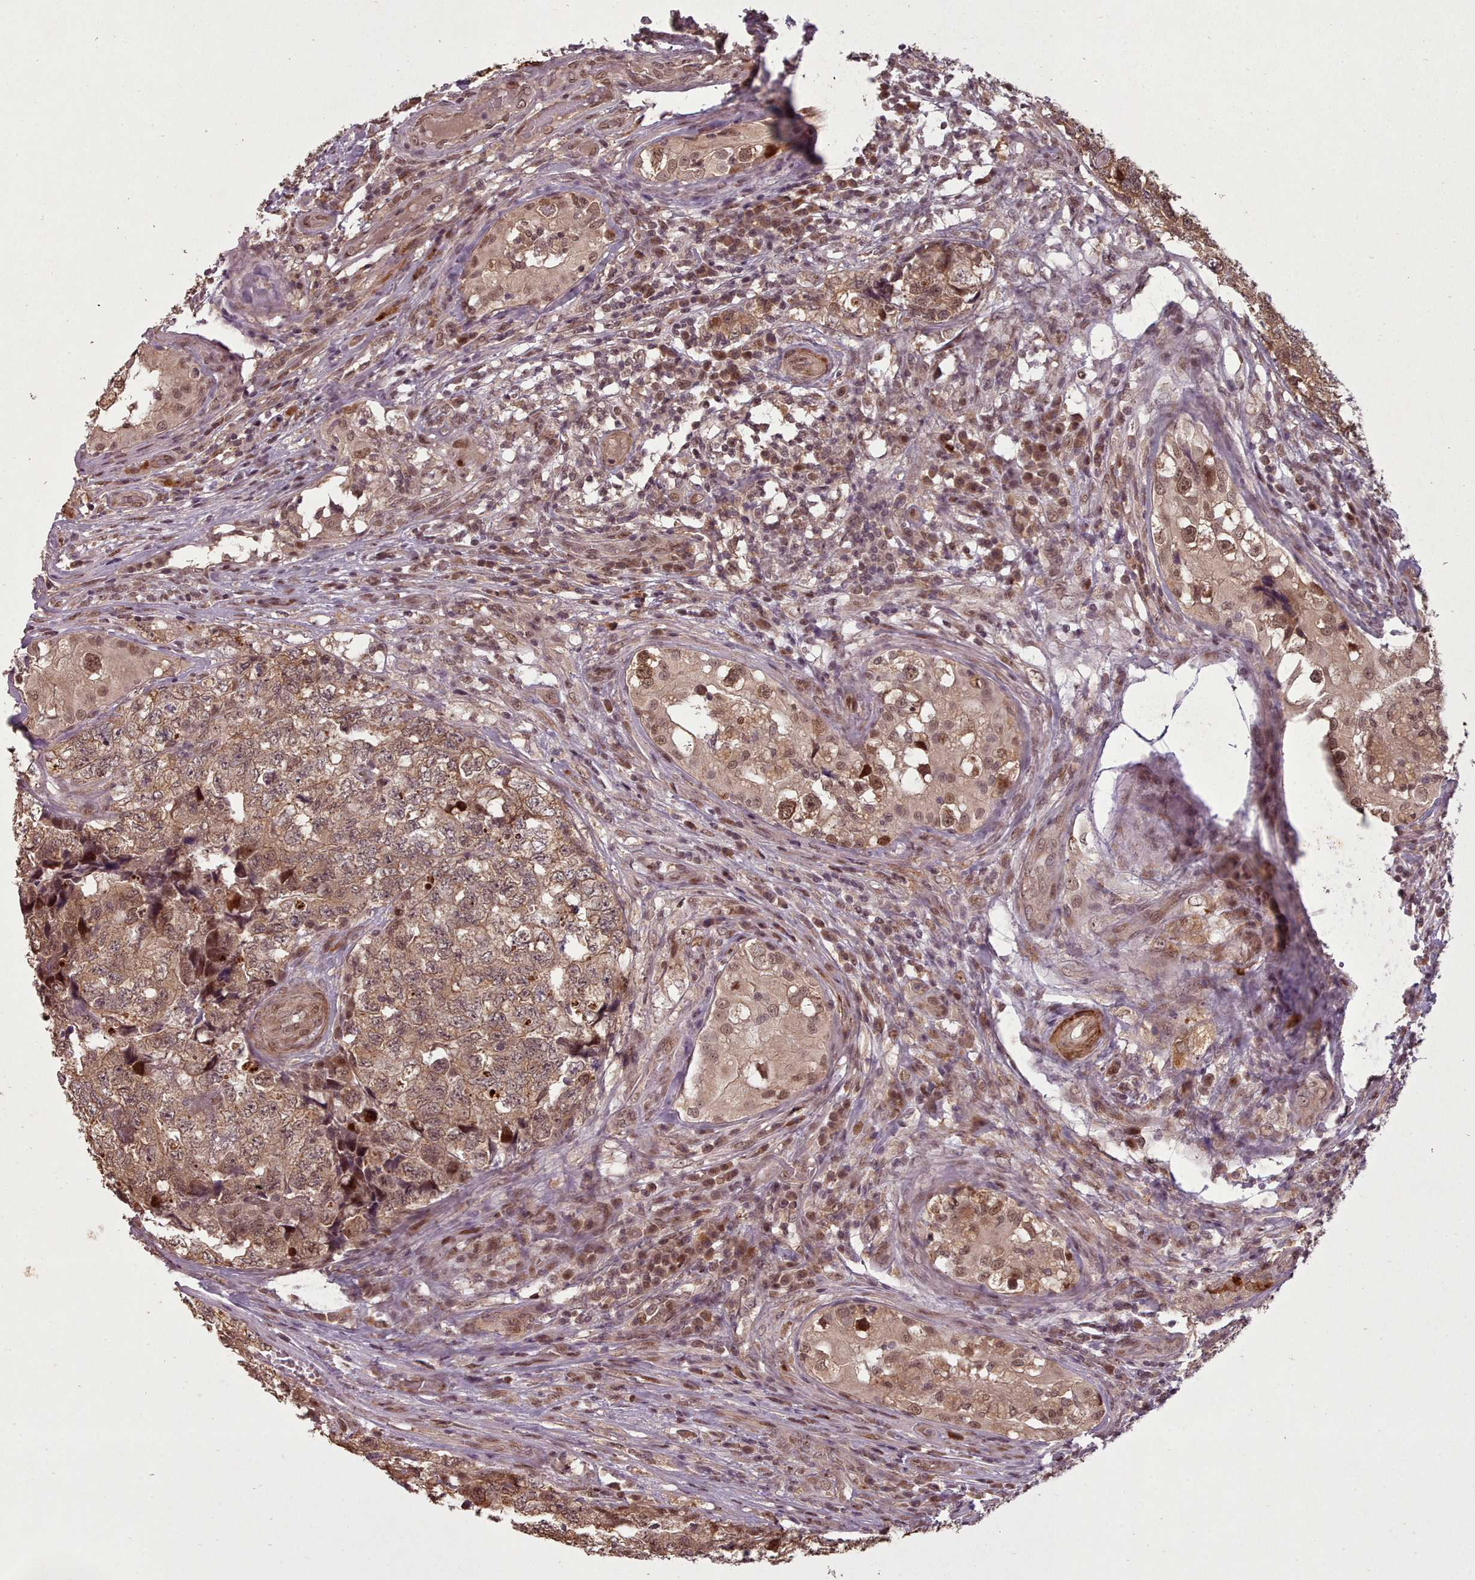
{"staining": {"intensity": "moderate", "quantity": ">75%", "location": "cytoplasmic/membranous,nuclear"}, "tissue": "testis cancer", "cell_type": "Tumor cells", "image_type": "cancer", "snomed": [{"axis": "morphology", "description": "Carcinoma, Embryonal, NOS"}, {"axis": "topography", "description": "Testis"}], "caption": "A medium amount of moderate cytoplasmic/membranous and nuclear expression is seen in approximately >75% of tumor cells in testis cancer tissue.", "gene": "CDC6", "patient": {"sex": "male", "age": 31}}